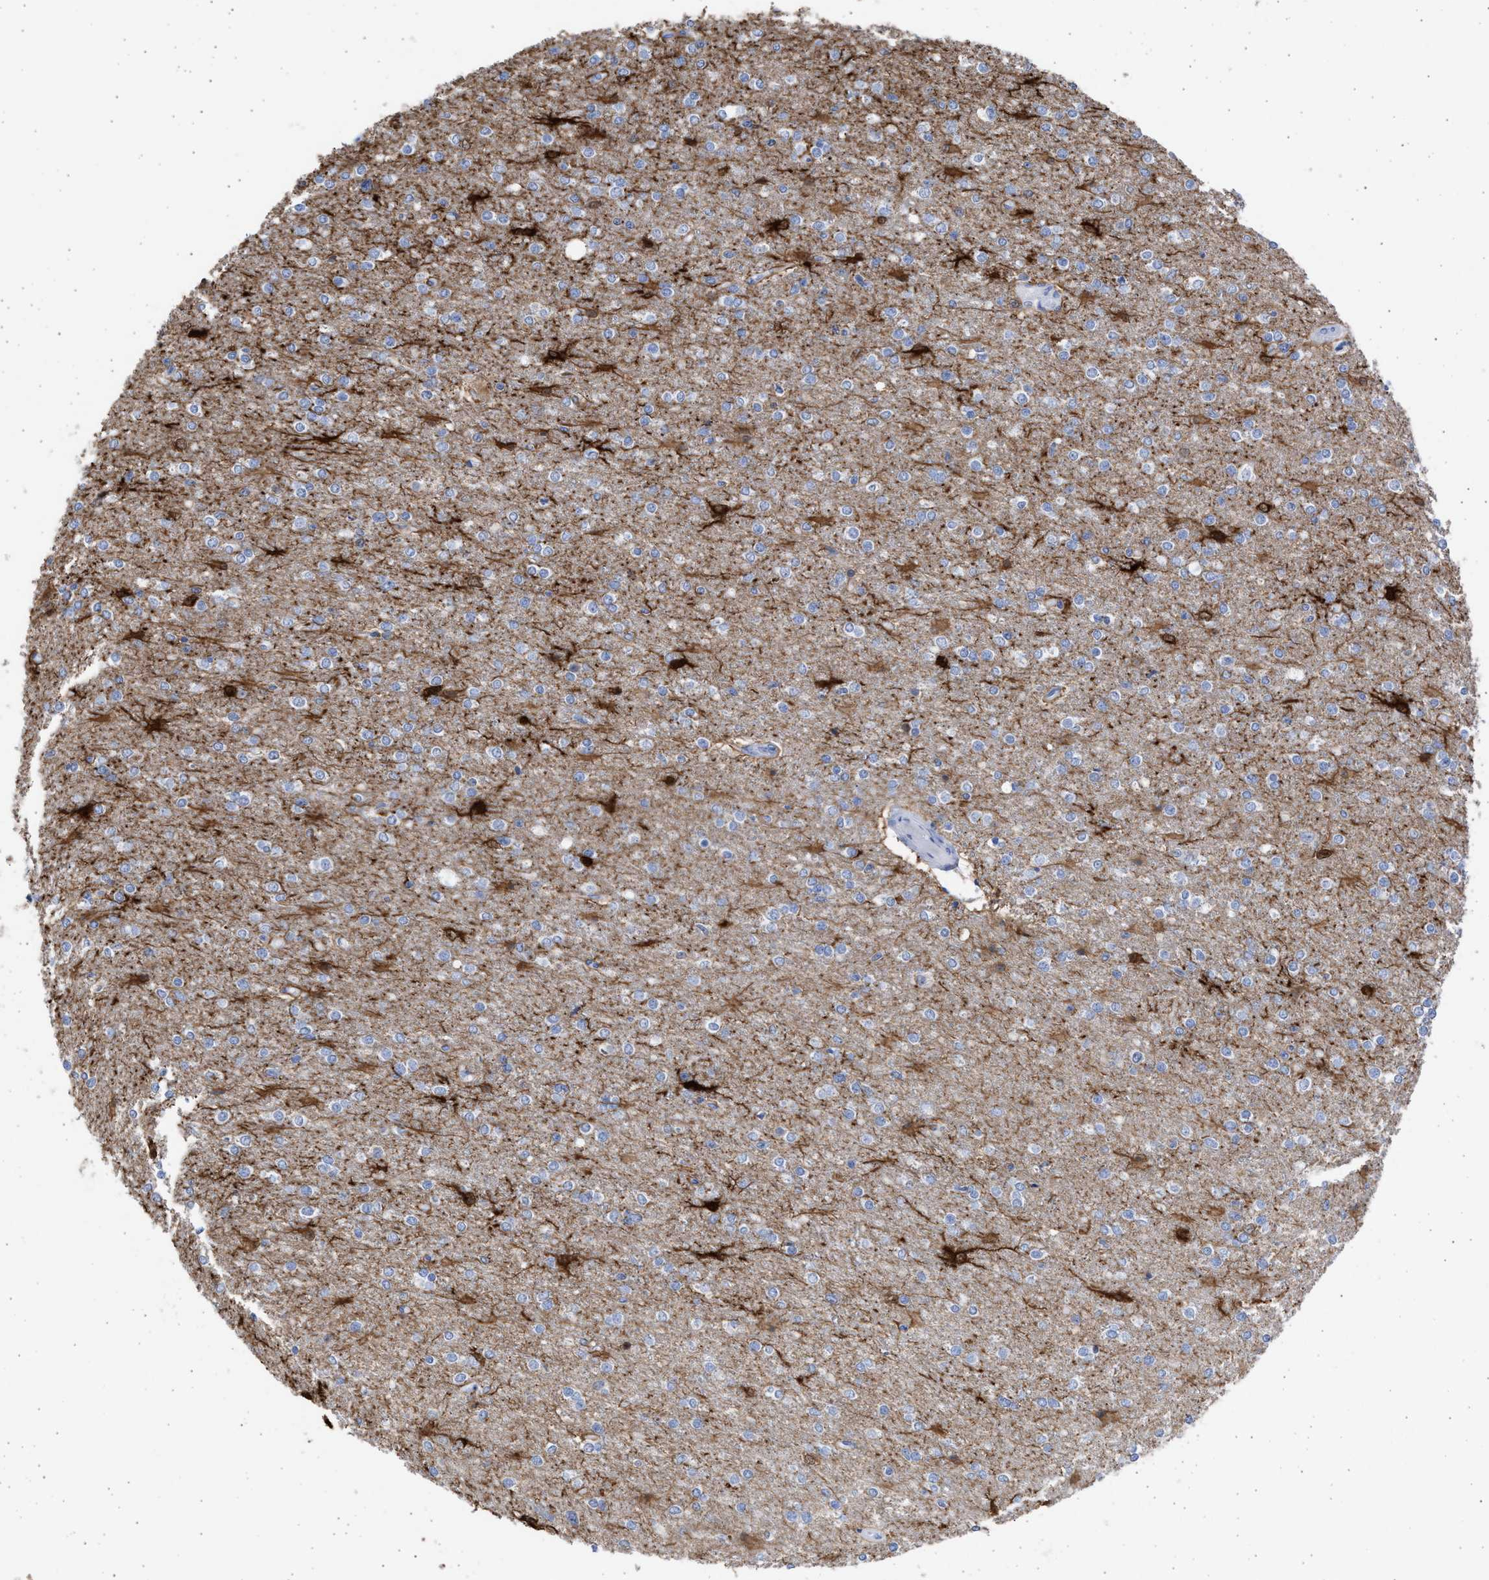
{"staining": {"intensity": "negative", "quantity": "none", "location": "none"}, "tissue": "glioma", "cell_type": "Tumor cells", "image_type": "cancer", "snomed": [{"axis": "morphology", "description": "Glioma, malignant, High grade"}, {"axis": "topography", "description": "Cerebral cortex"}], "caption": "Malignant glioma (high-grade) stained for a protein using immunohistochemistry exhibits no expression tumor cells.", "gene": "ALDOC", "patient": {"sex": "male", "age": 76}}